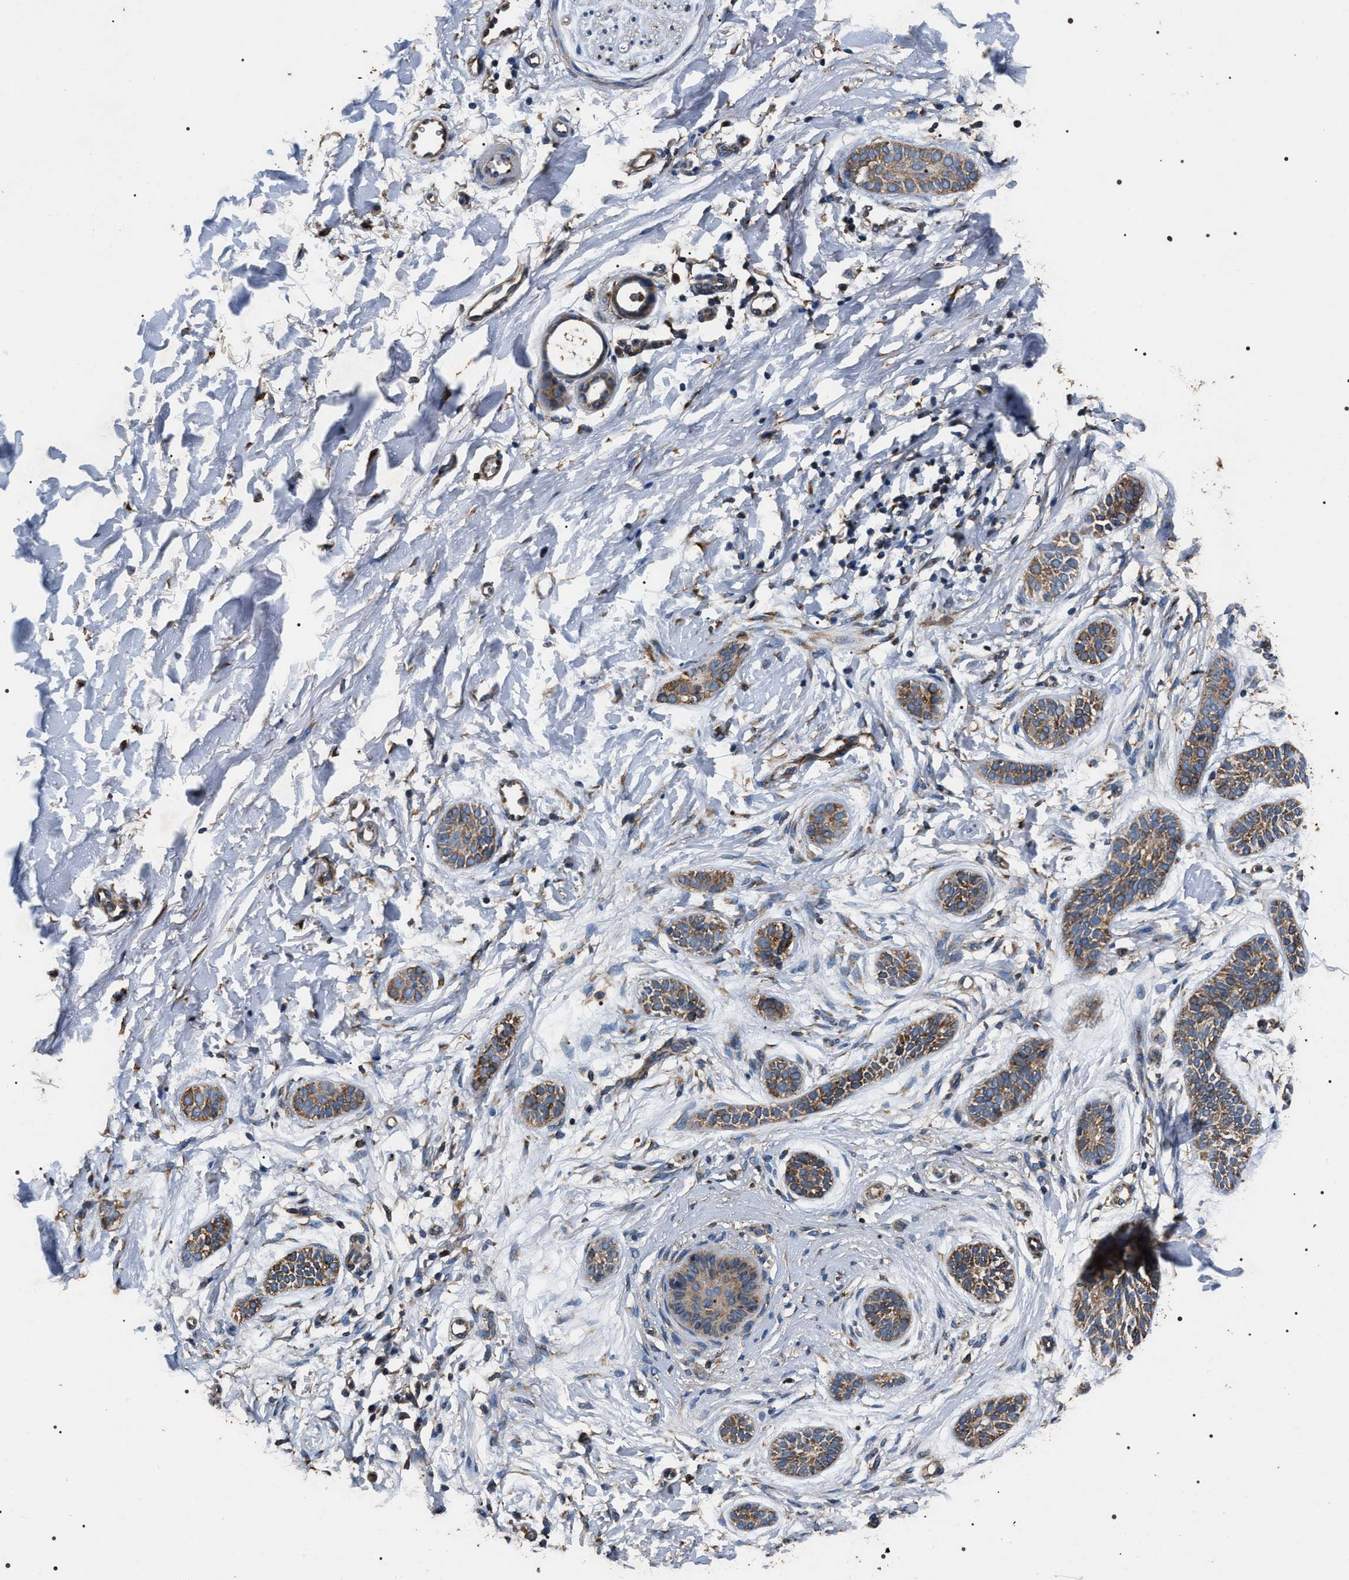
{"staining": {"intensity": "strong", "quantity": ">75%", "location": "cytoplasmic/membranous"}, "tissue": "skin cancer", "cell_type": "Tumor cells", "image_type": "cancer", "snomed": [{"axis": "morphology", "description": "Normal tissue, NOS"}, {"axis": "morphology", "description": "Basal cell carcinoma"}, {"axis": "topography", "description": "Skin"}], "caption": "Skin cancer tissue displays strong cytoplasmic/membranous positivity in about >75% of tumor cells, visualized by immunohistochemistry. (DAB = brown stain, brightfield microscopy at high magnification).", "gene": "KTN1", "patient": {"sex": "male", "age": 63}}